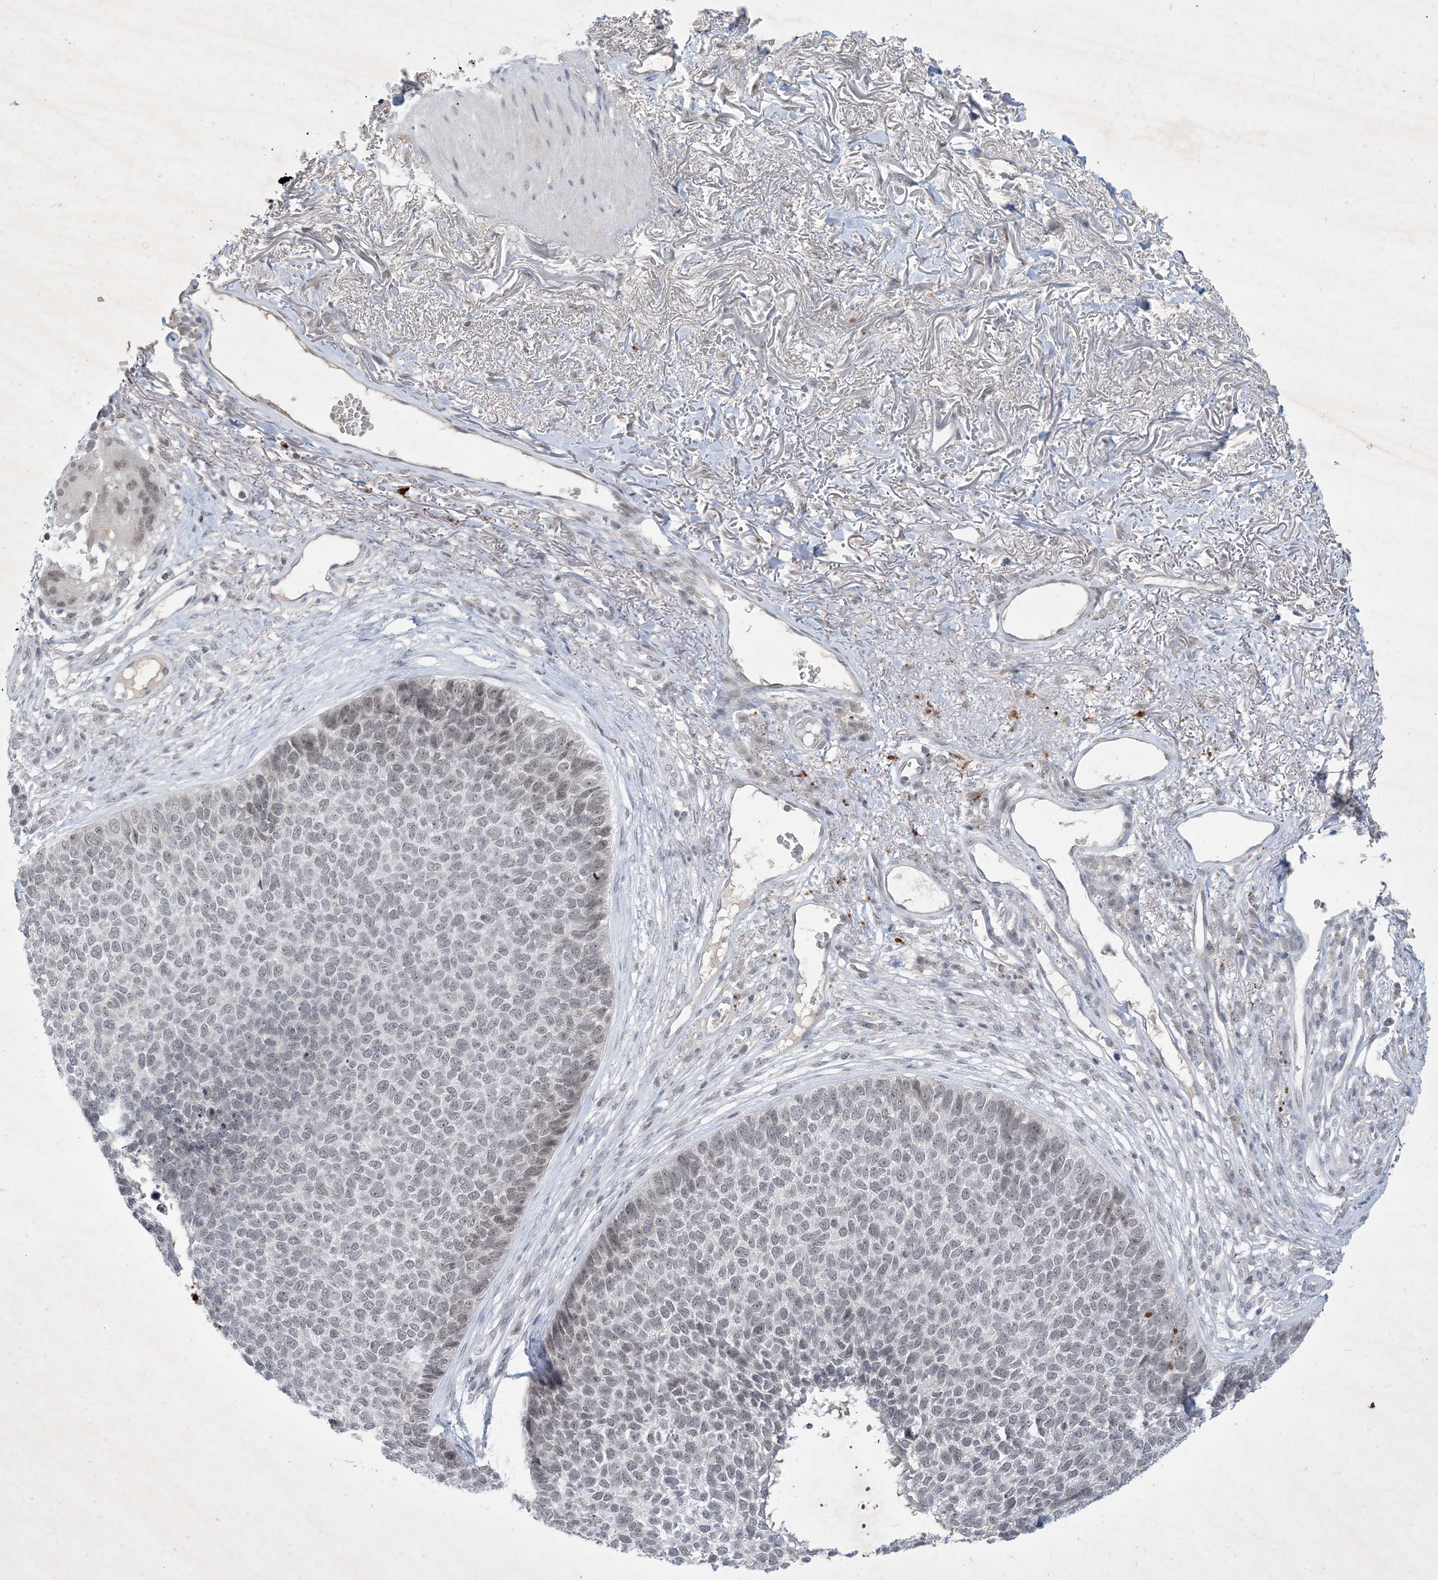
{"staining": {"intensity": "weak", "quantity": "<25%", "location": "nuclear"}, "tissue": "skin cancer", "cell_type": "Tumor cells", "image_type": "cancer", "snomed": [{"axis": "morphology", "description": "Basal cell carcinoma"}, {"axis": "topography", "description": "Skin"}], "caption": "IHC image of skin basal cell carcinoma stained for a protein (brown), which exhibits no staining in tumor cells. (DAB (3,3'-diaminobenzidine) immunohistochemistry (IHC) visualized using brightfield microscopy, high magnification).", "gene": "ZNF674", "patient": {"sex": "female", "age": 84}}